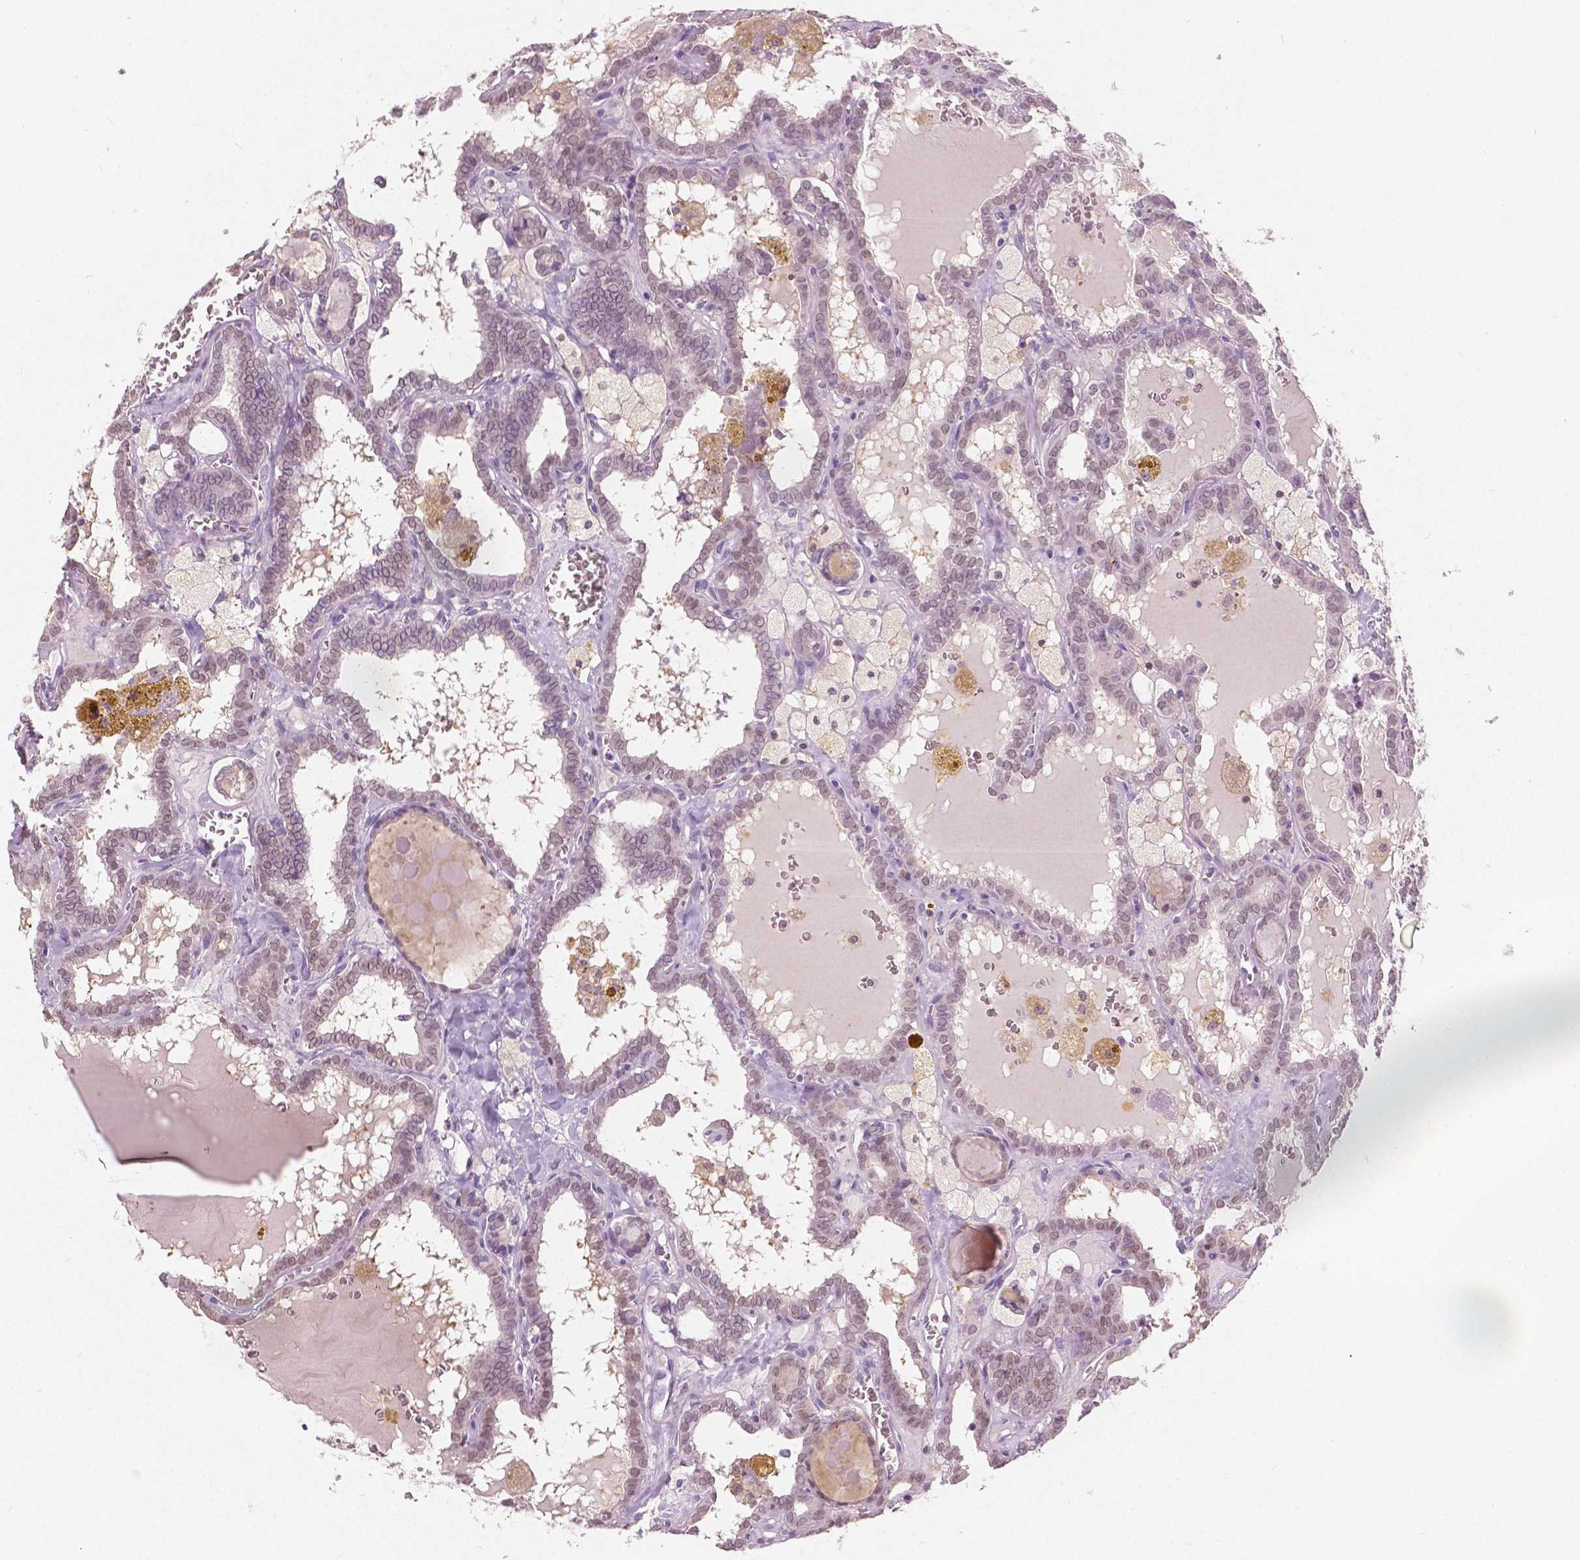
{"staining": {"intensity": "weak", "quantity": "<25%", "location": "nuclear"}, "tissue": "thyroid cancer", "cell_type": "Tumor cells", "image_type": "cancer", "snomed": [{"axis": "morphology", "description": "Papillary adenocarcinoma, NOS"}, {"axis": "topography", "description": "Thyroid gland"}], "caption": "DAB immunohistochemical staining of human thyroid cancer demonstrates no significant expression in tumor cells.", "gene": "GALM", "patient": {"sex": "female", "age": 39}}